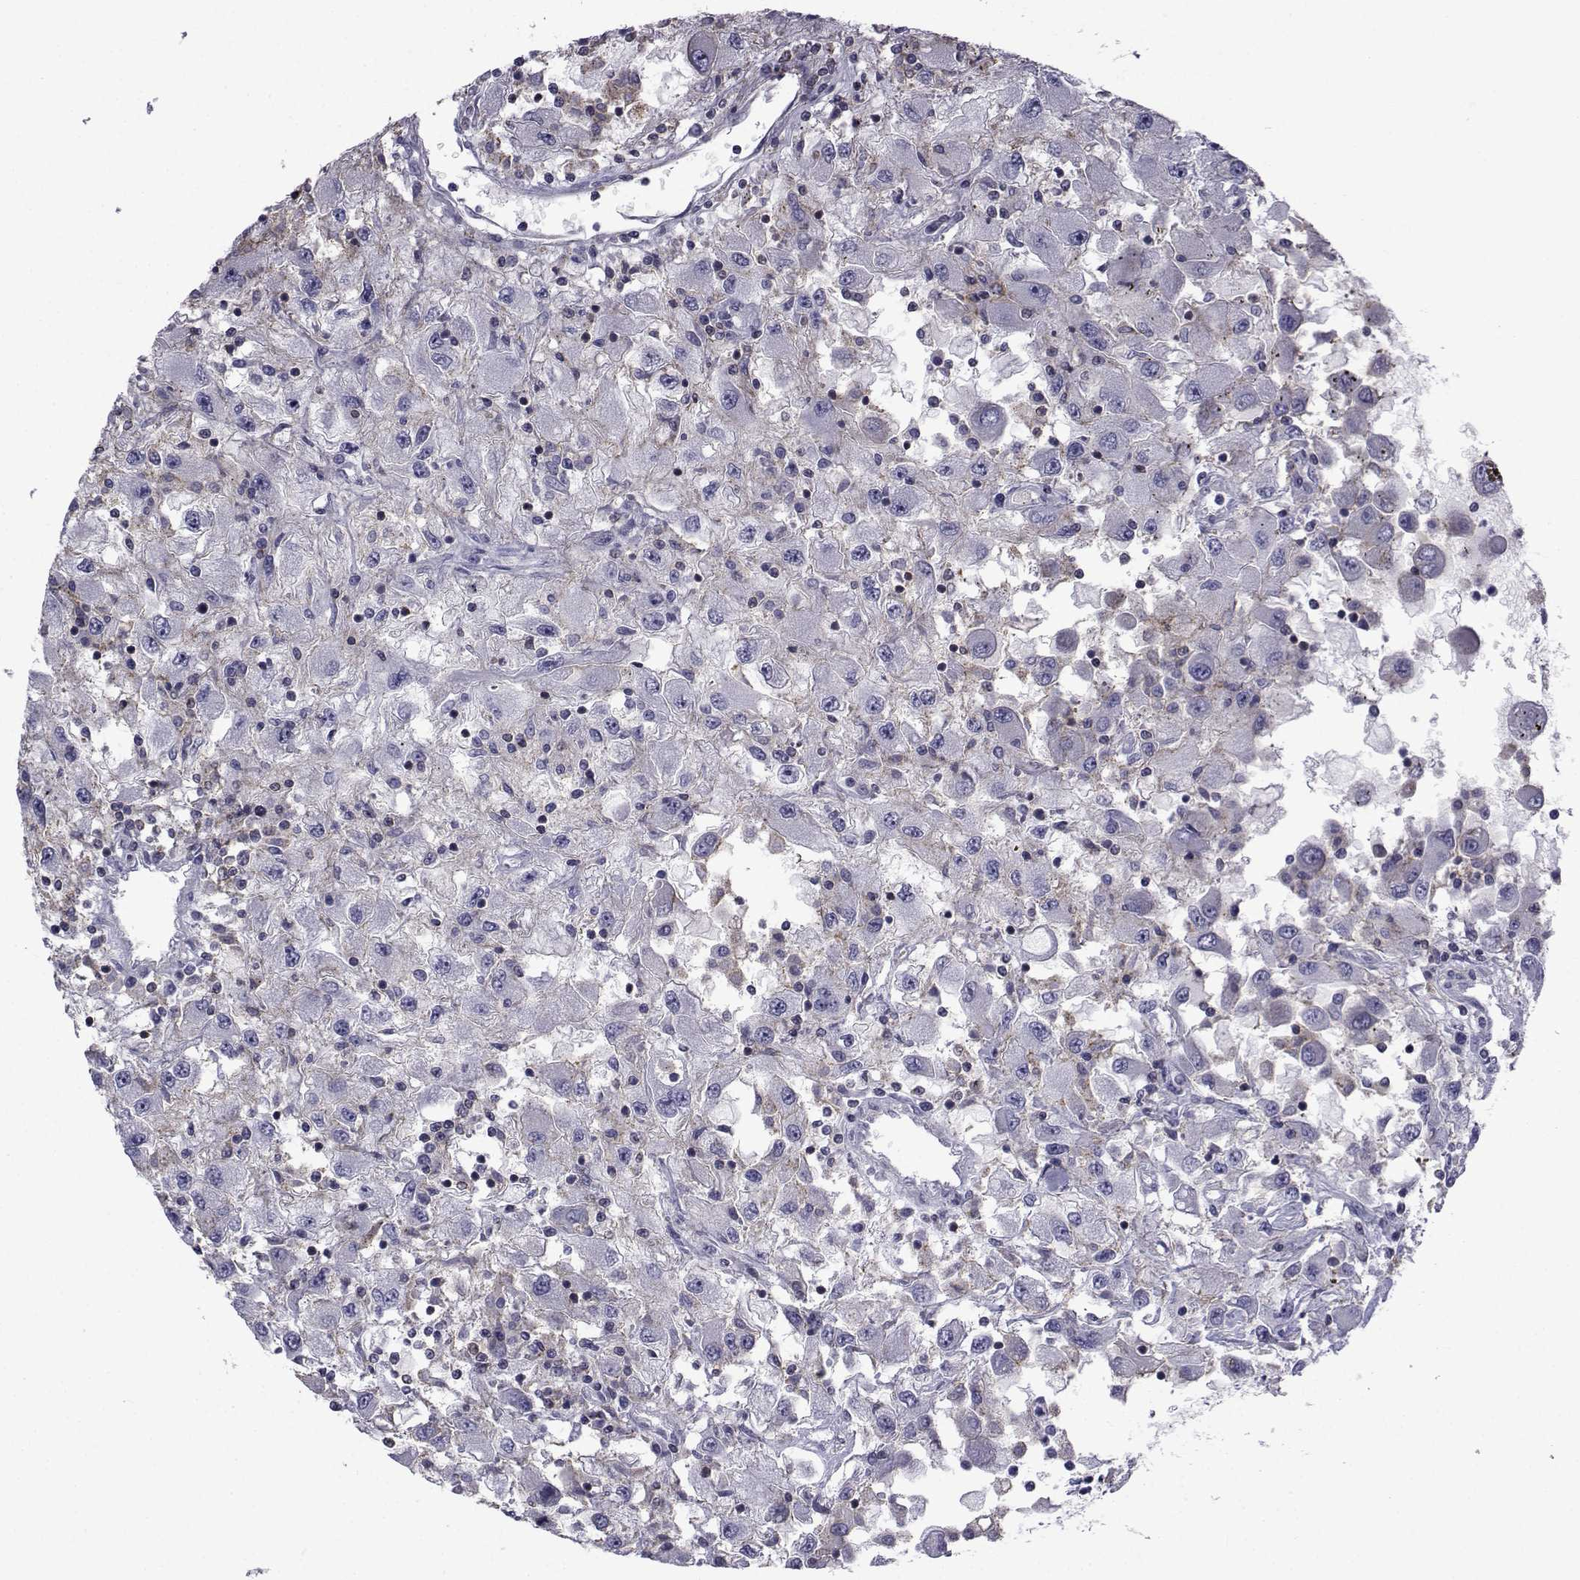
{"staining": {"intensity": "negative", "quantity": "none", "location": "none"}, "tissue": "renal cancer", "cell_type": "Tumor cells", "image_type": "cancer", "snomed": [{"axis": "morphology", "description": "Adenocarcinoma, NOS"}, {"axis": "topography", "description": "Kidney"}], "caption": "The histopathology image demonstrates no significant staining in tumor cells of adenocarcinoma (renal).", "gene": "PDE6H", "patient": {"sex": "female", "age": 67}}